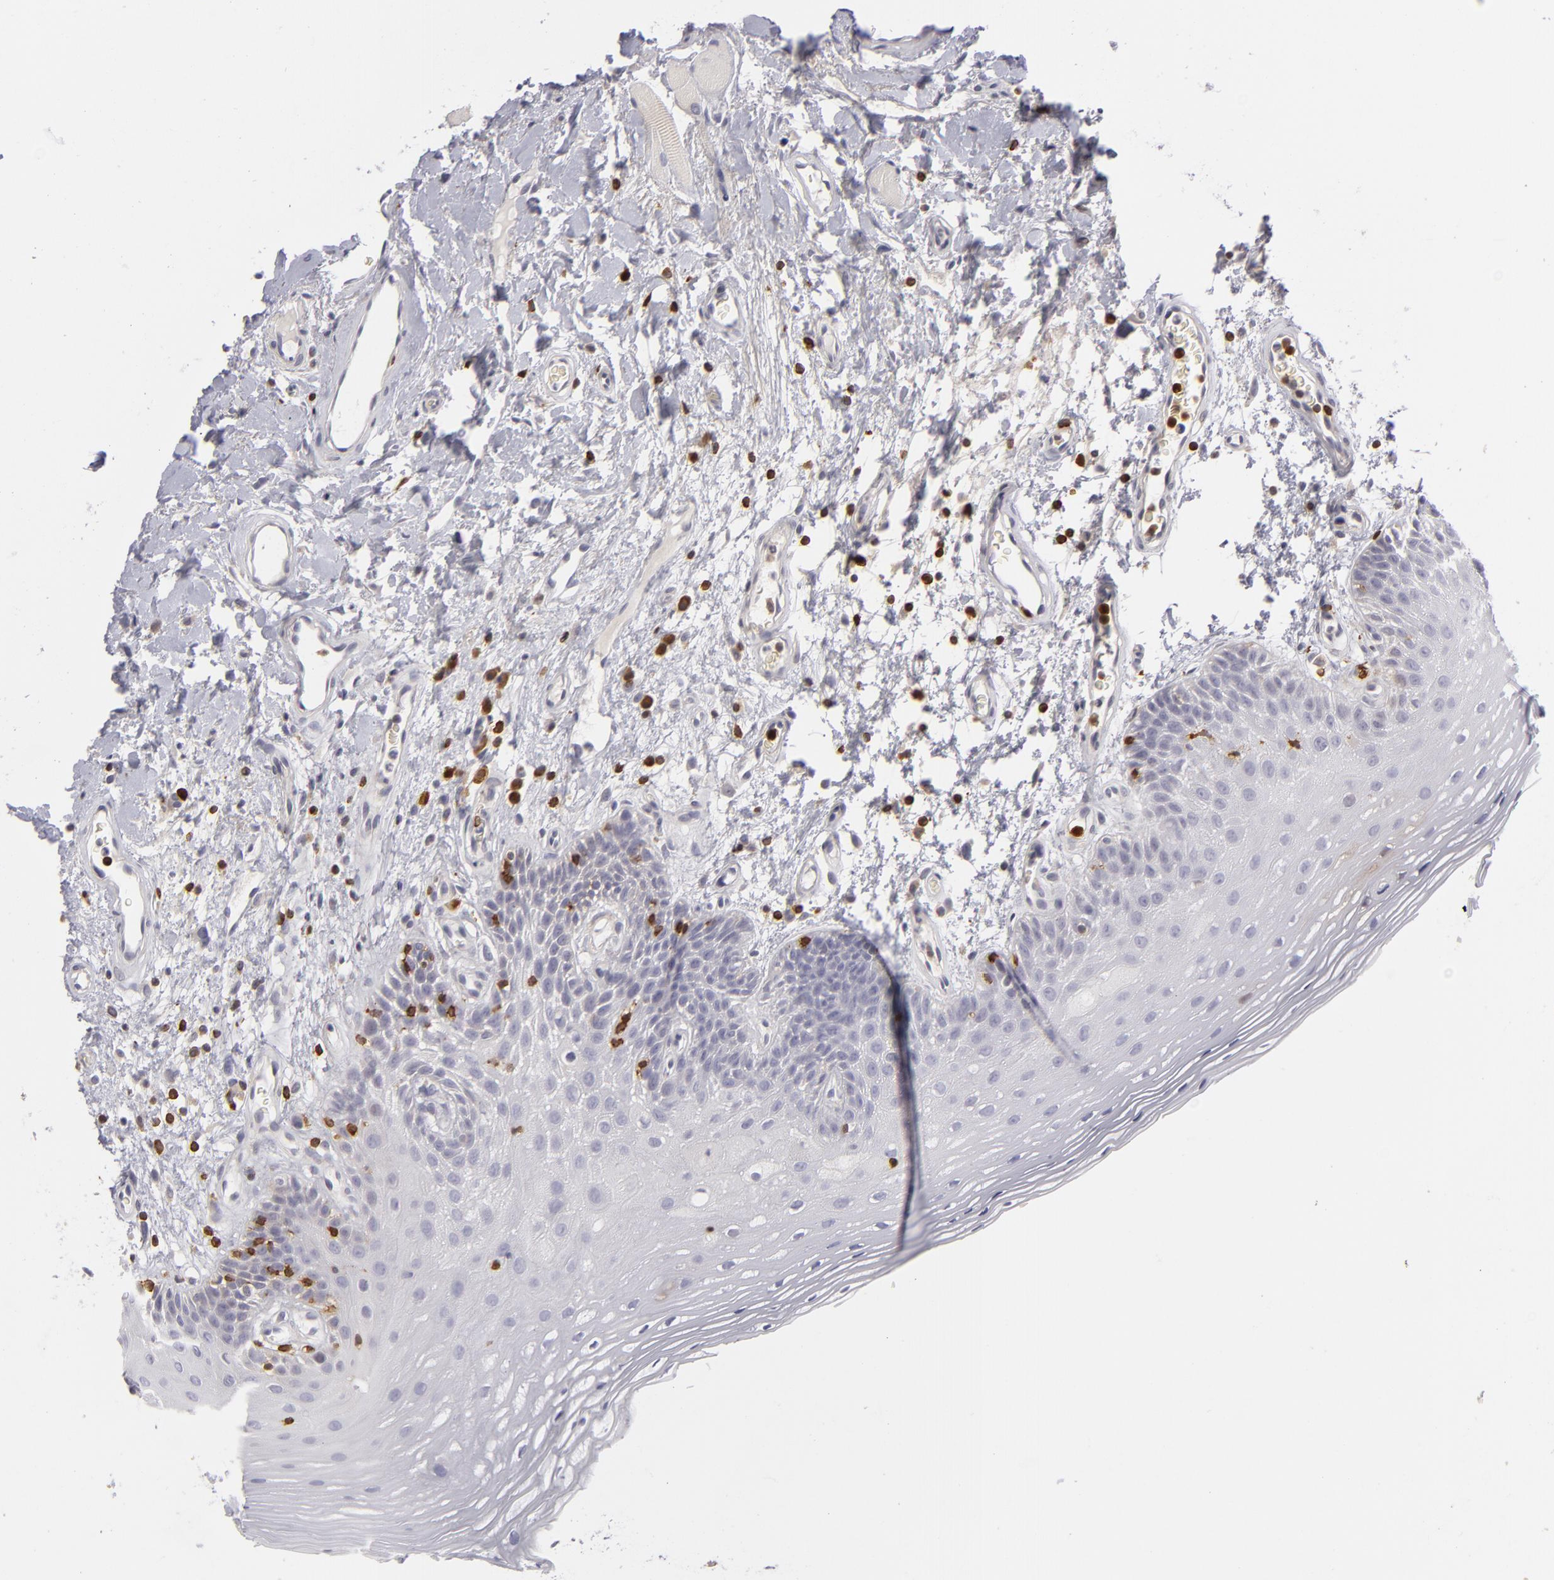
{"staining": {"intensity": "negative", "quantity": "none", "location": "none"}, "tissue": "oral mucosa", "cell_type": "Squamous epithelial cells", "image_type": "normal", "snomed": [{"axis": "morphology", "description": "Normal tissue, NOS"}, {"axis": "morphology", "description": "Squamous cell carcinoma, NOS"}, {"axis": "topography", "description": "Skeletal muscle"}, {"axis": "topography", "description": "Oral tissue"}, {"axis": "topography", "description": "Head-Neck"}], "caption": "This micrograph is of unremarkable oral mucosa stained with IHC to label a protein in brown with the nuclei are counter-stained blue. There is no expression in squamous epithelial cells. Brightfield microscopy of immunohistochemistry stained with DAB (brown) and hematoxylin (blue), captured at high magnification.", "gene": "APOBEC3G", "patient": {"sex": "male", "age": 71}}